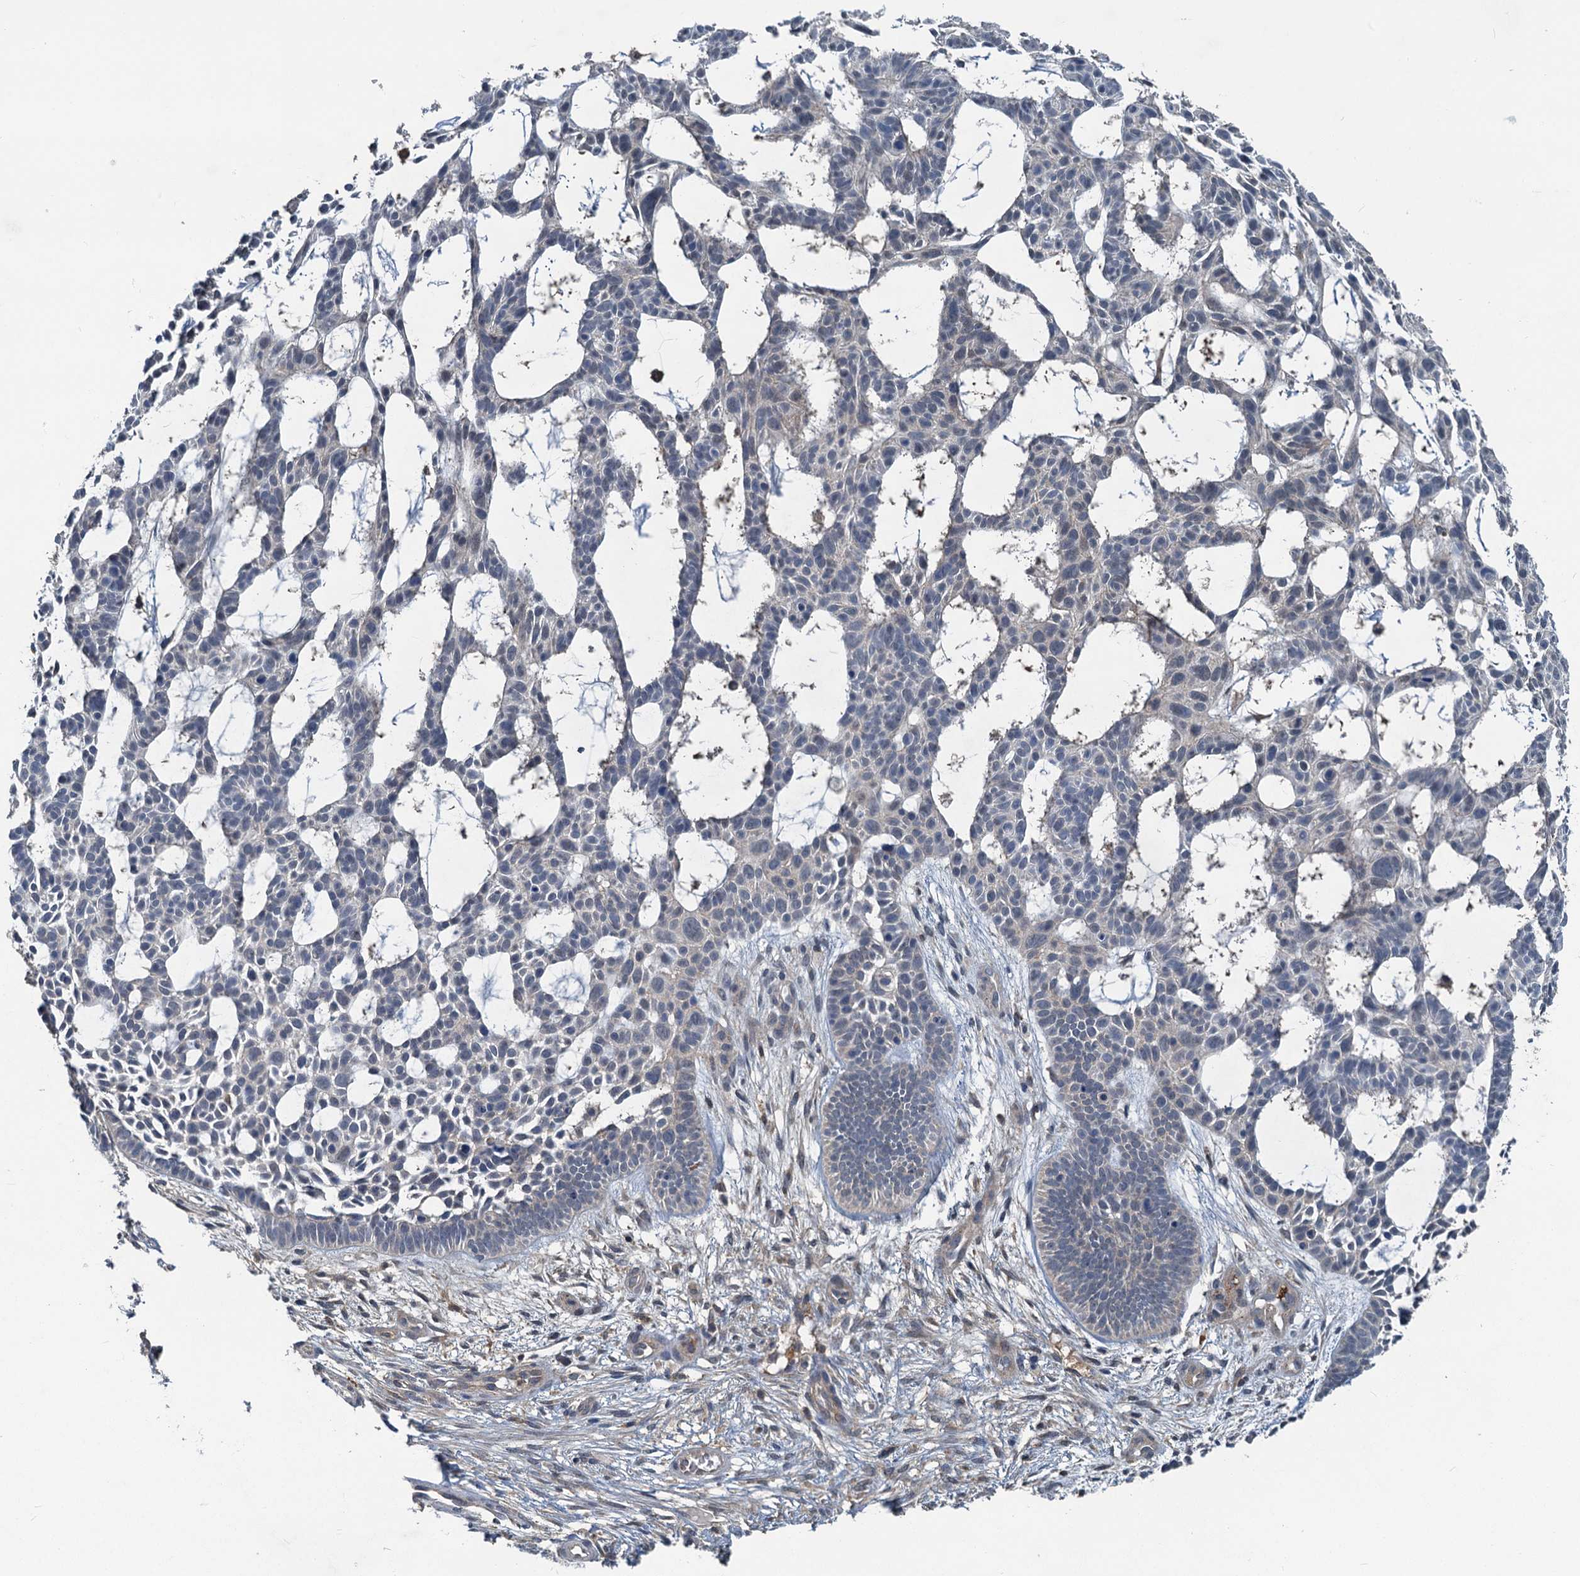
{"staining": {"intensity": "negative", "quantity": "none", "location": "none"}, "tissue": "skin cancer", "cell_type": "Tumor cells", "image_type": "cancer", "snomed": [{"axis": "morphology", "description": "Basal cell carcinoma"}, {"axis": "topography", "description": "Skin"}], "caption": "There is no significant positivity in tumor cells of skin cancer (basal cell carcinoma).", "gene": "GCLM", "patient": {"sex": "male", "age": 89}}